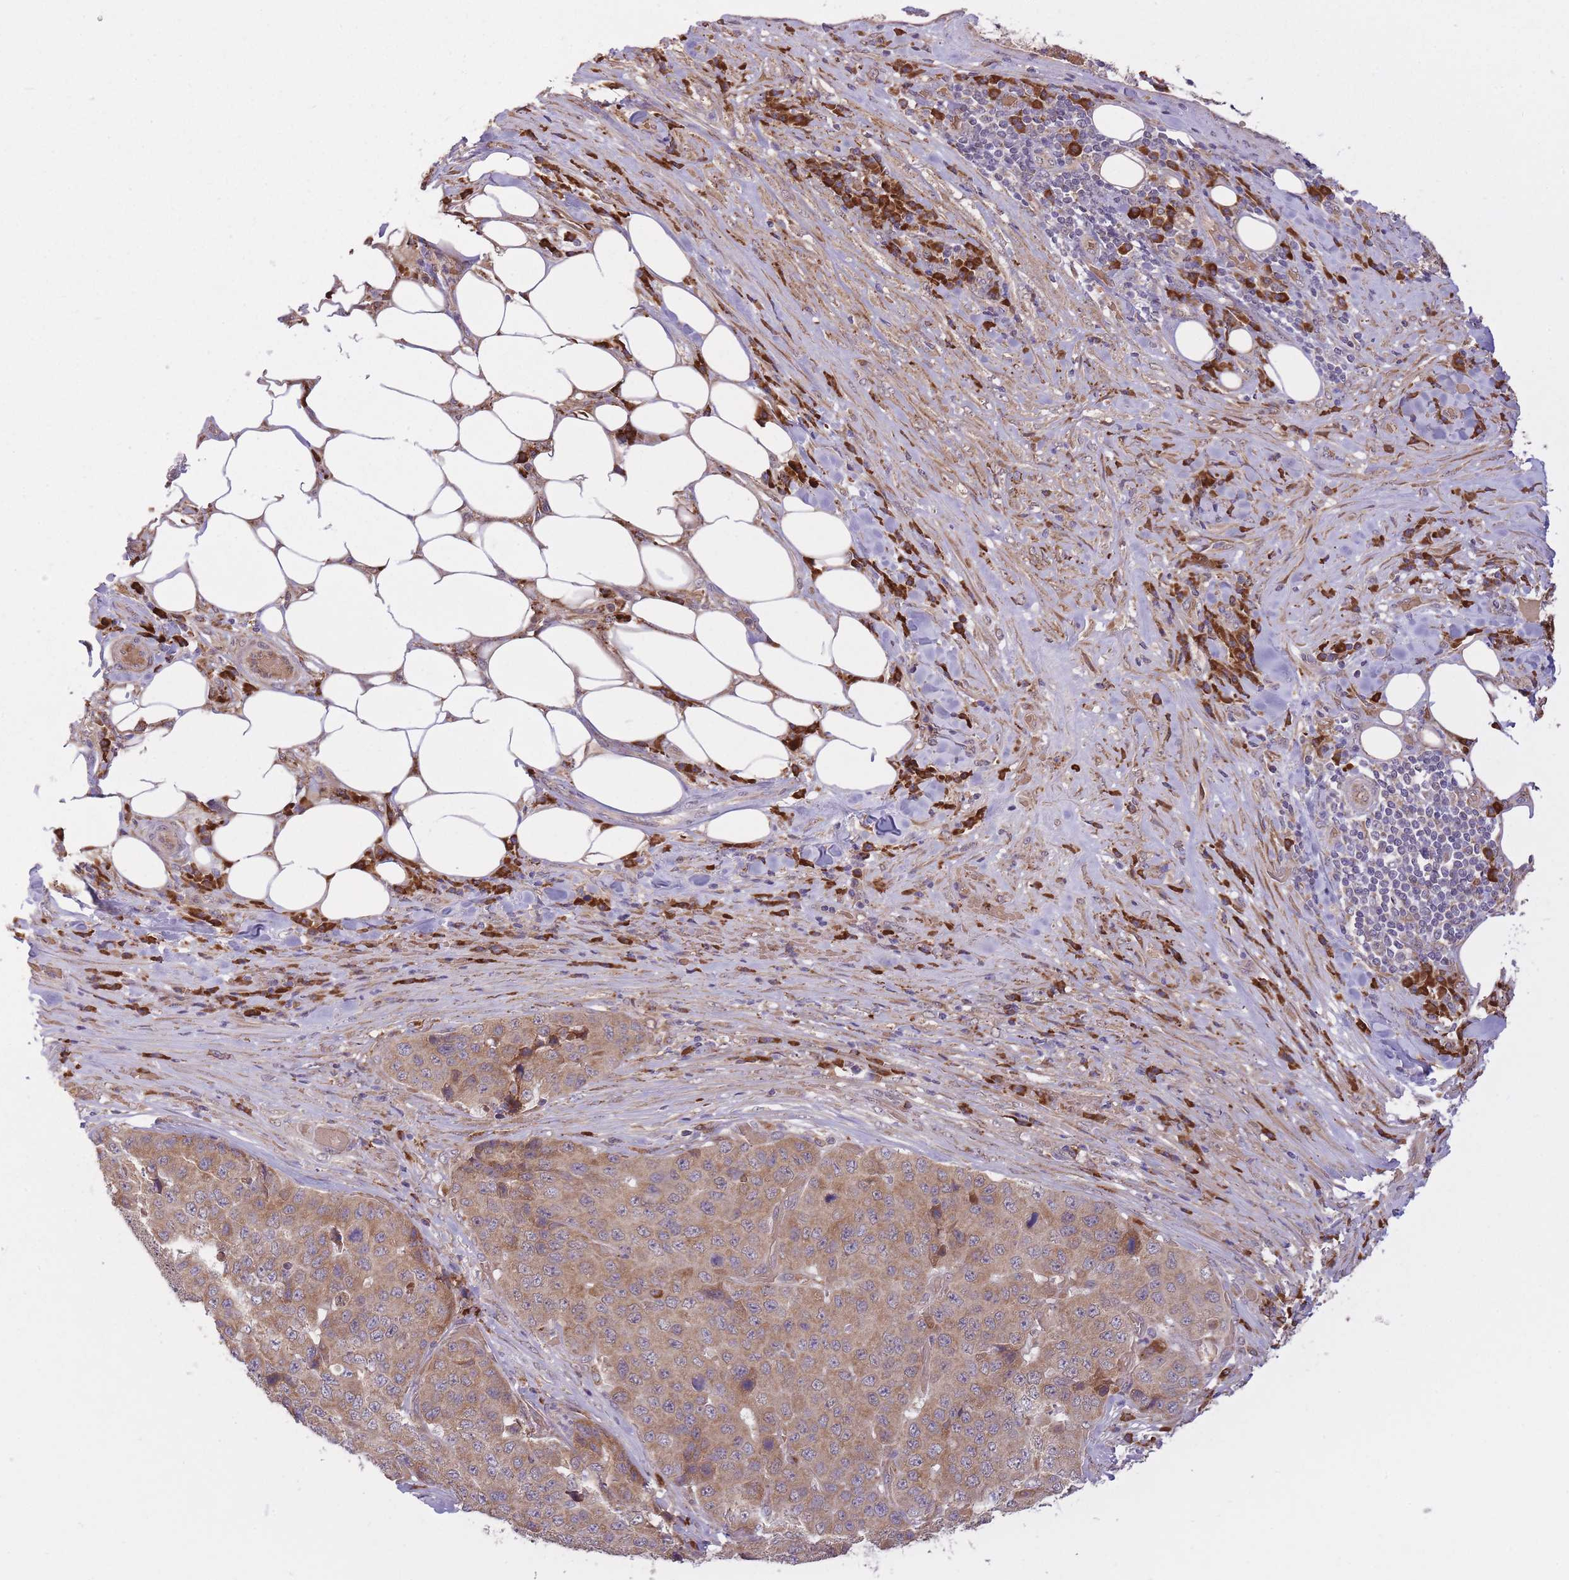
{"staining": {"intensity": "moderate", "quantity": ">75%", "location": "cytoplasmic/membranous"}, "tissue": "stomach cancer", "cell_type": "Tumor cells", "image_type": "cancer", "snomed": [{"axis": "morphology", "description": "Adenocarcinoma, NOS"}, {"axis": "topography", "description": "Stomach"}], "caption": "Immunohistochemistry (IHC) (DAB (3,3'-diaminobenzidine)) staining of adenocarcinoma (stomach) shows moderate cytoplasmic/membranous protein positivity in about >75% of tumor cells. (IHC, brightfield microscopy, high magnification).", "gene": "POLR3F", "patient": {"sex": "male", "age": 71}}